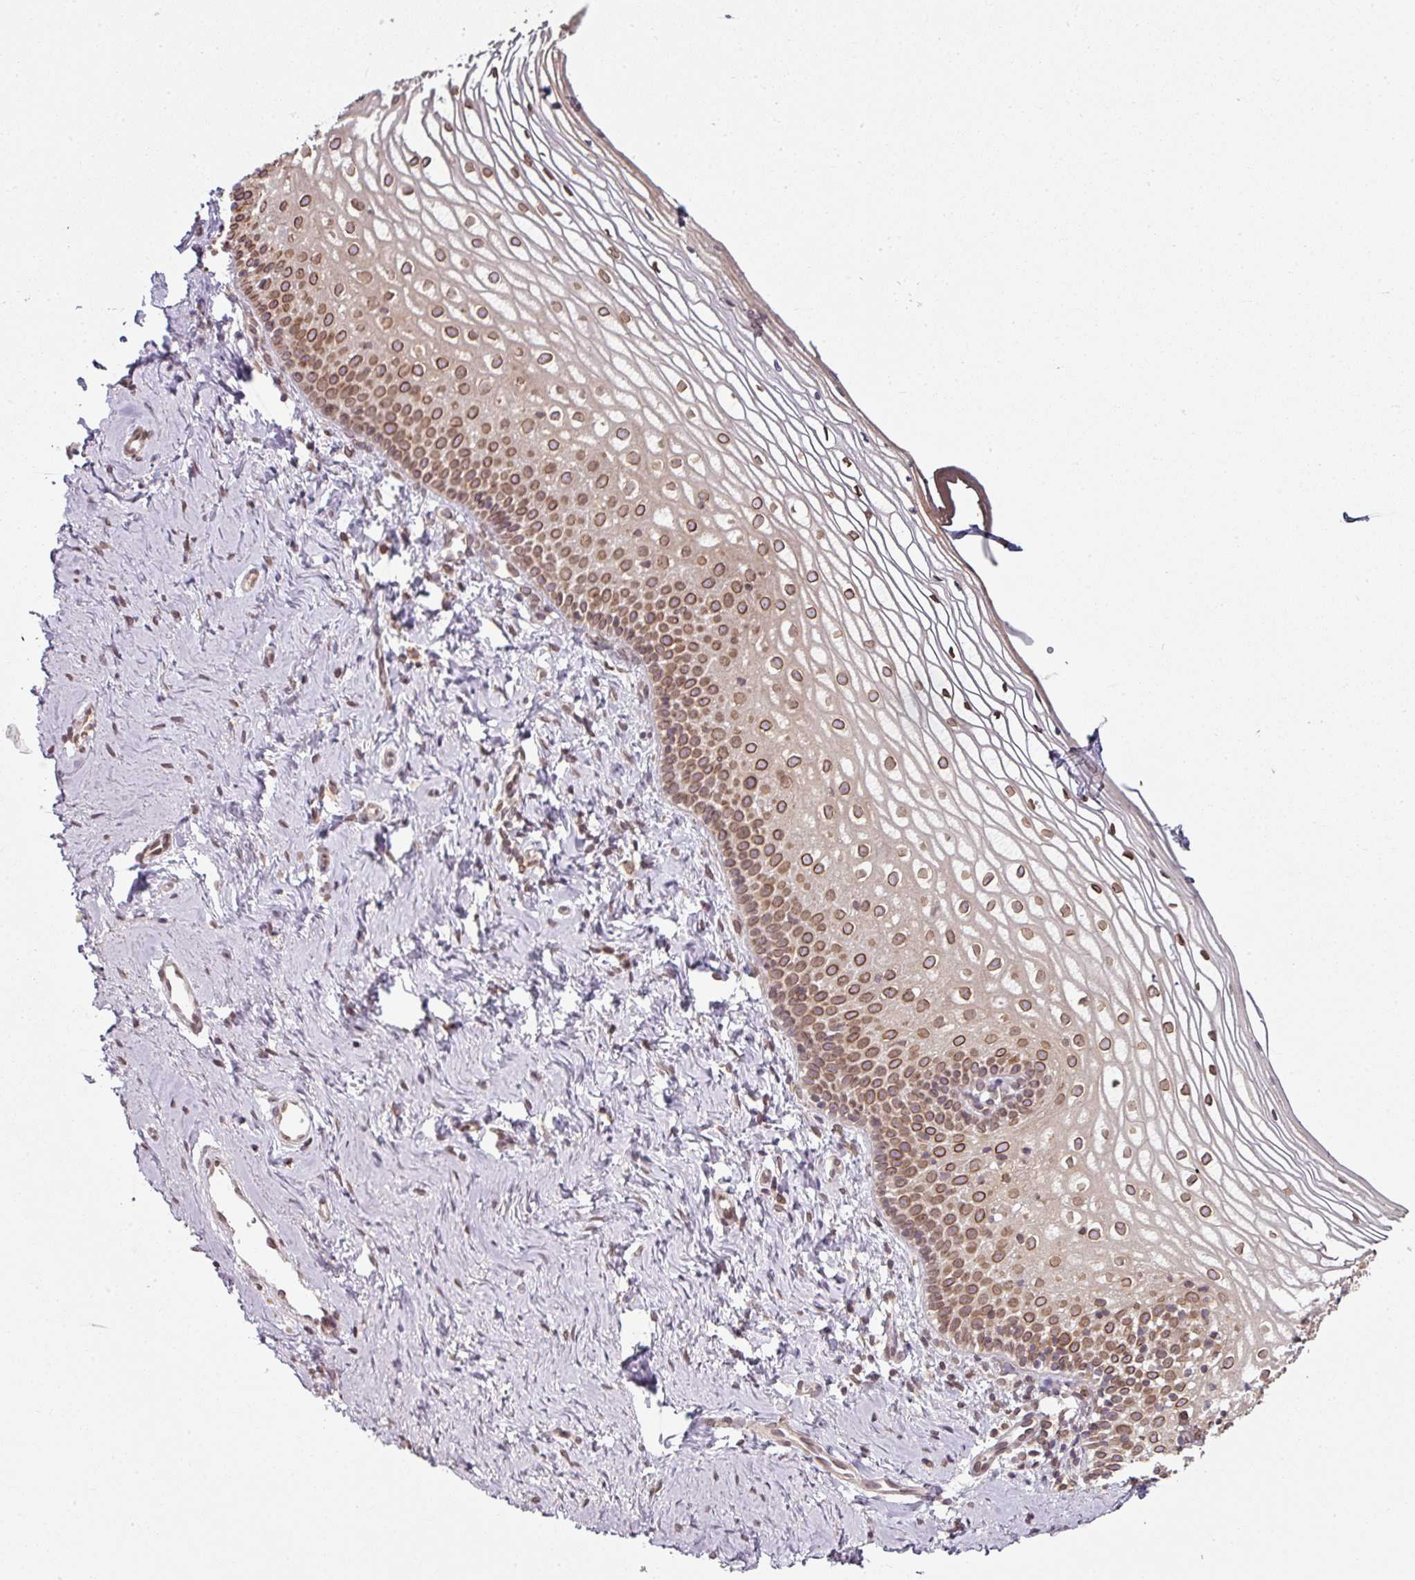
{"staining": {"intensity": "strong", "quantity": ">75%", "location": "cytoplasmic/membranous,nuclear"}, "tissue": "vagina", "cell_type": "Squamous epithelial cells", "image_type": "normal", "snomed": [{"axis": "morphology", "description": "Normal tissue, NOS"}, {"axis": "topography", "description": "Vagina"}], "caption": "IHC (DAB) staining of benign human vagina exhibits strong cytoplasmic/membranous,nuclear protein staining in approximately >75% of squamous epithelial cells. Using DAB (3,3'-diaminobenzidine) (brown) and hematoxylin (blue) stains, captured at high magnification using brightfield microscopy.", "gene": "RANGAP1", "patient": {"sex": "female", "age": 56}}